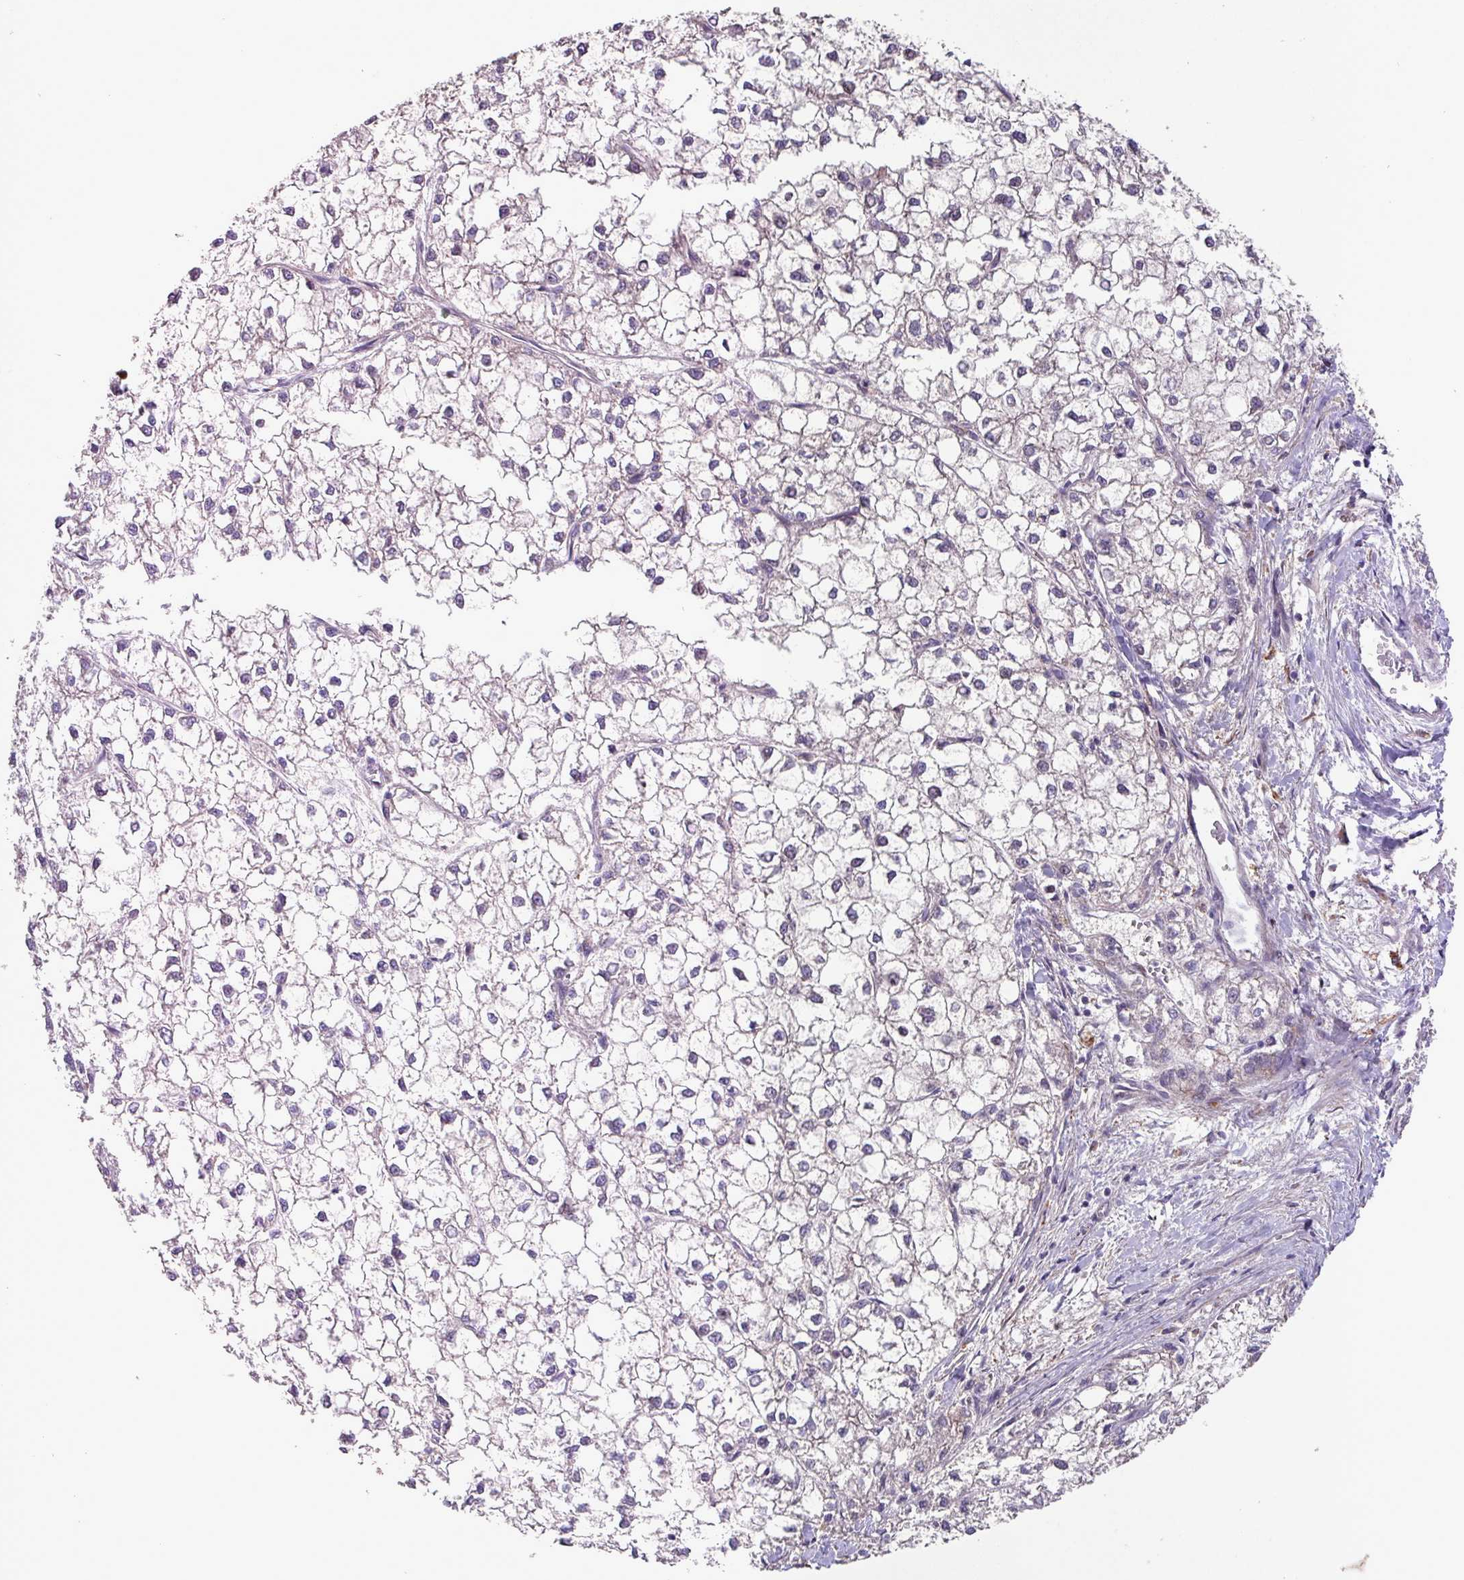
{"staining": {"intensity": "negative", "quantity": "none", "location": "none"}, "tissue": "liver cancer", "cell_type": "Tumor cells", "image_type": "cancer", "snomed": [{"axis": "morphology", "description": "Carcinoma, Hepatocellular, NOS"}, {"axis": "topography", "description": "Liver"}], "caption": "Immunohistochemistry photomicrograph of neoplastic tissue: human liver cancer stained with DAB displays no significant protein staining in tumor cells. (Brightfield microscopy of DAB immunohistochemistry at high magnification).", "gene": "IQCJ", "patient": {"sex": "female", "age": 43}}